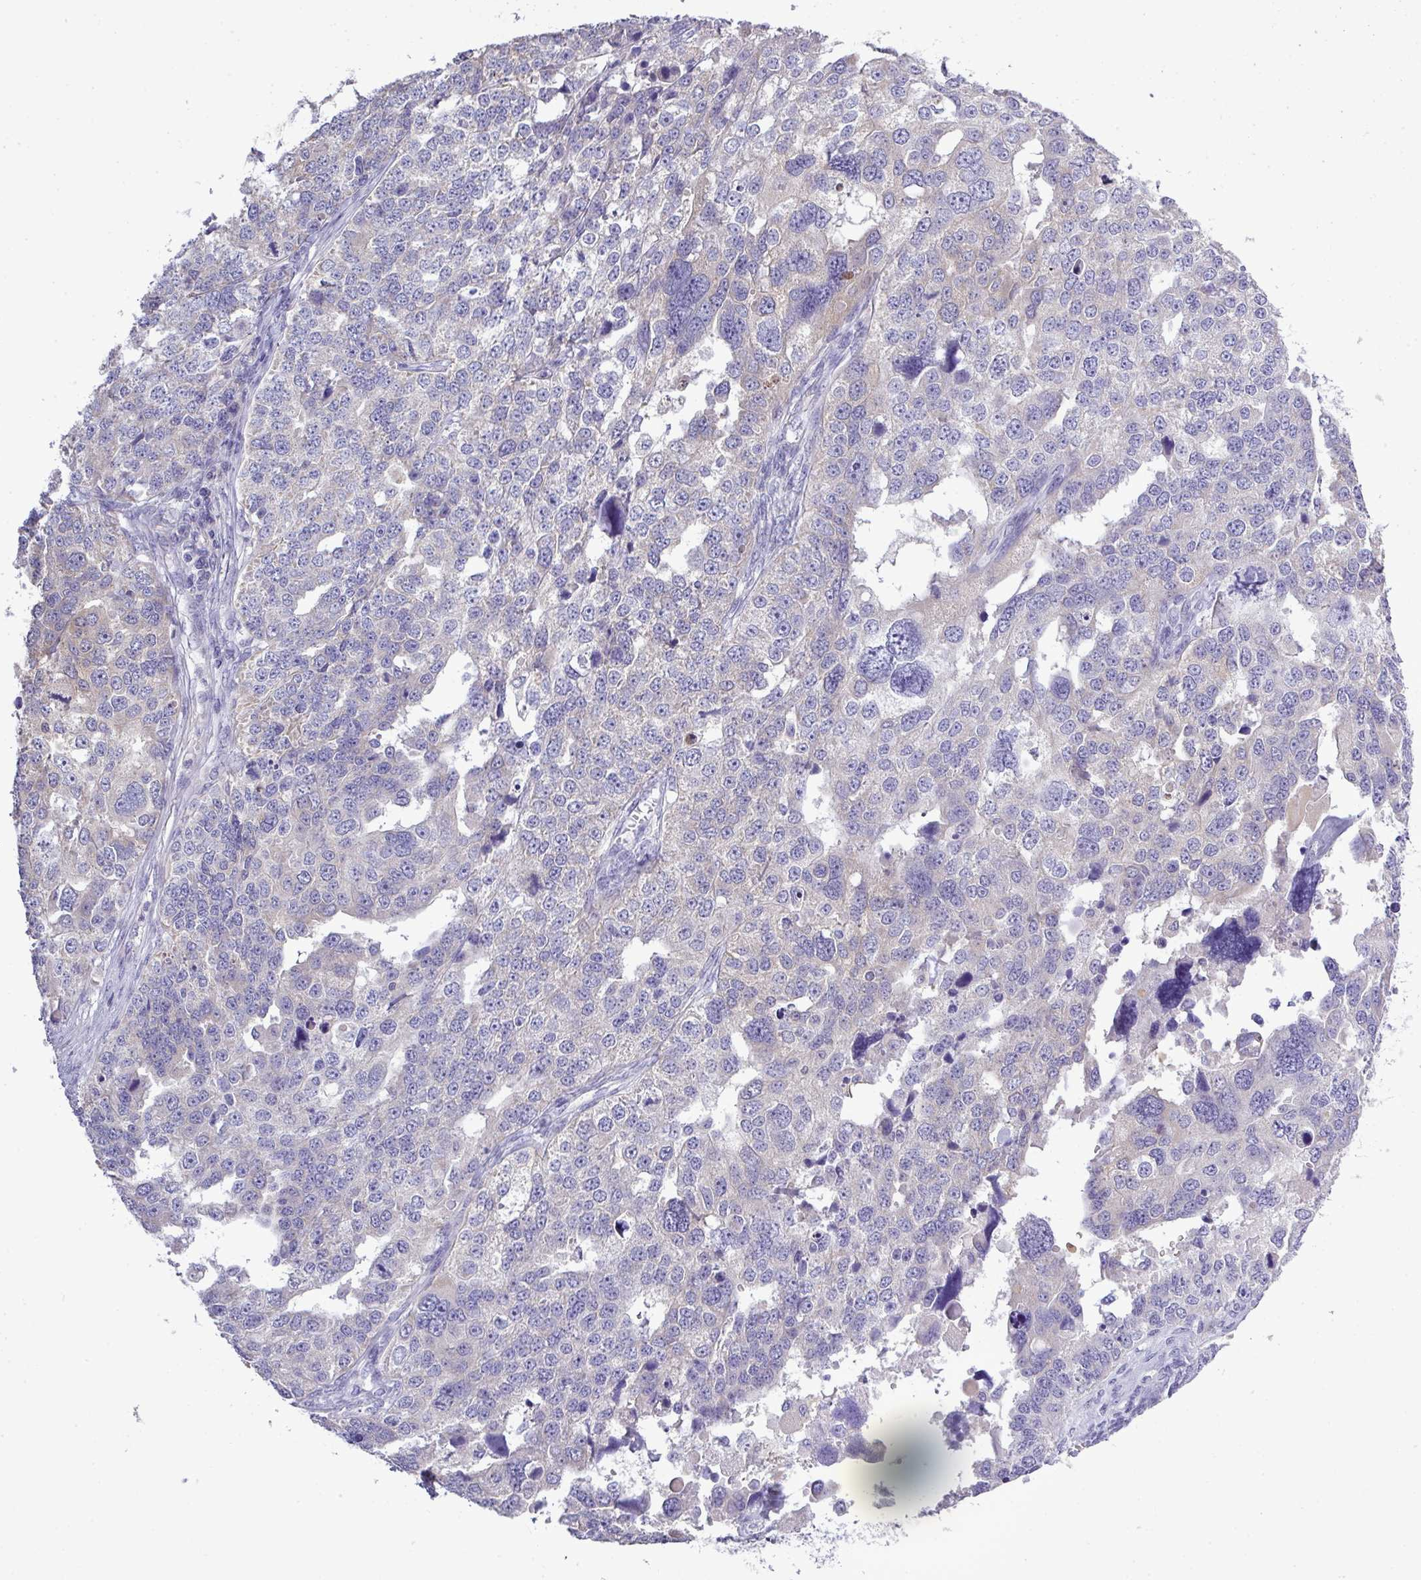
{"staining": {"intensity": "negative", "quantity": "none", "location": "none"}, "tissue": "ovarian cancer", "cell_type": "Tumor cells", "image_type": "cancer", "snomed": [{"axis": "morphology", "description": "Cystadenocarcinoma, serous, NOS"}, {"axis": "topography", "description": "Ovary"}], "caption": "IHC photomicrograph of serous cystadenocarcinoma (ovarian) stained for a protein (brown), which demonstrates no positivity in tumor cells.", "gene": "STAT5A", "patient": {"sex": "female", "age": 76}}